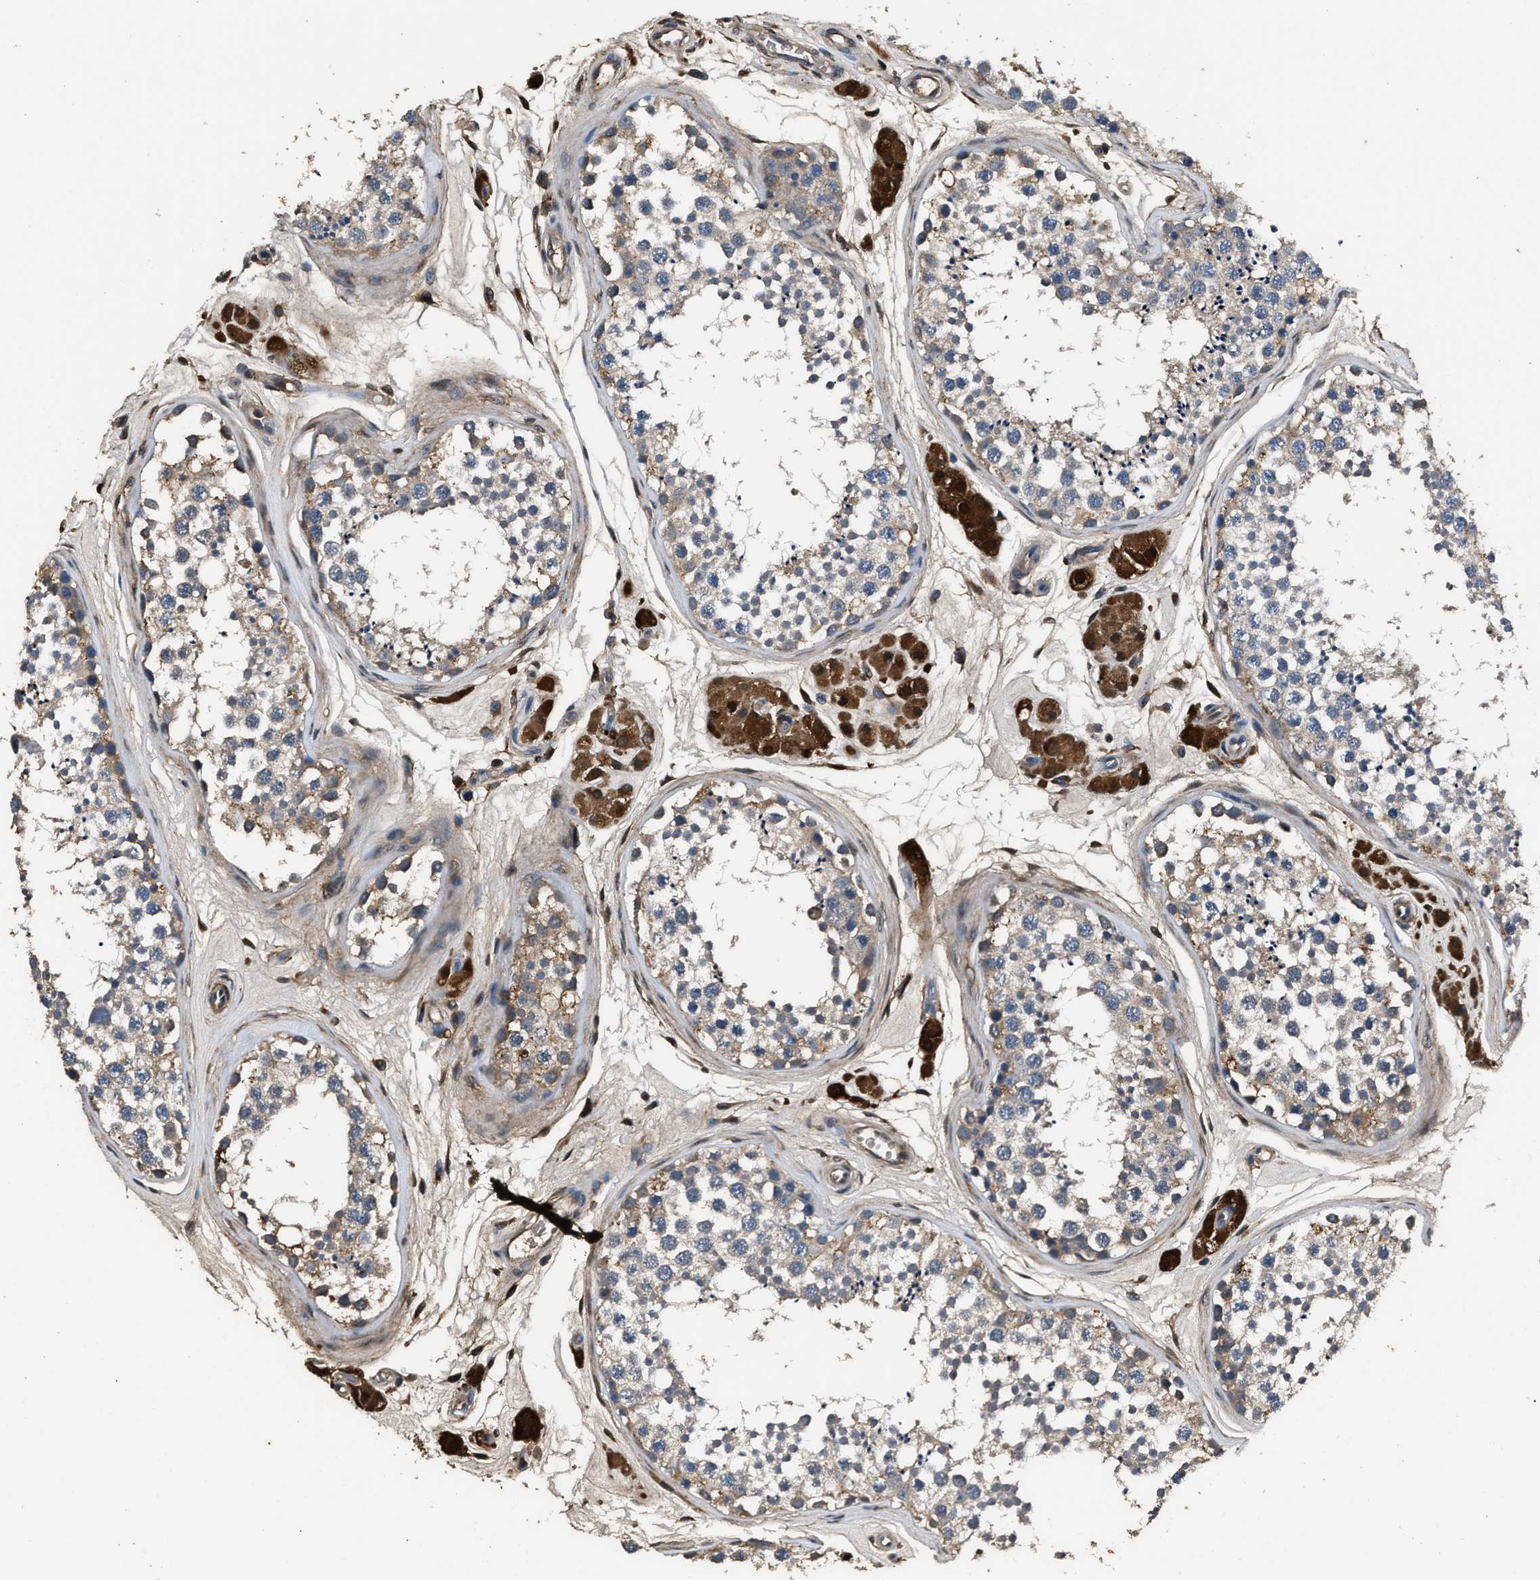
{"staining": {"intensity": "weak", "quantity": "25%-75%", "location": "cytoplasmic/membranous"}, "tissue": "testis", "cell_type": "Cells in seminiferous ducts", "image_type": "normal", "snomed": [{"axis": "morphology", "description": "Normal tissue, NOS"}, {"axis": "topography", "description": "Testis"}], "caption": "Immunohistochemistry (IHC) micrograph of unremarkable testis stained for a protein (brown), which displays low levels of weak cytoplasmic/membranous staining in approximately 25%-75% of cells in seminiferous ducts.", "gene": "GSTP1", "patient": {"sex": "male", "age": 56}}